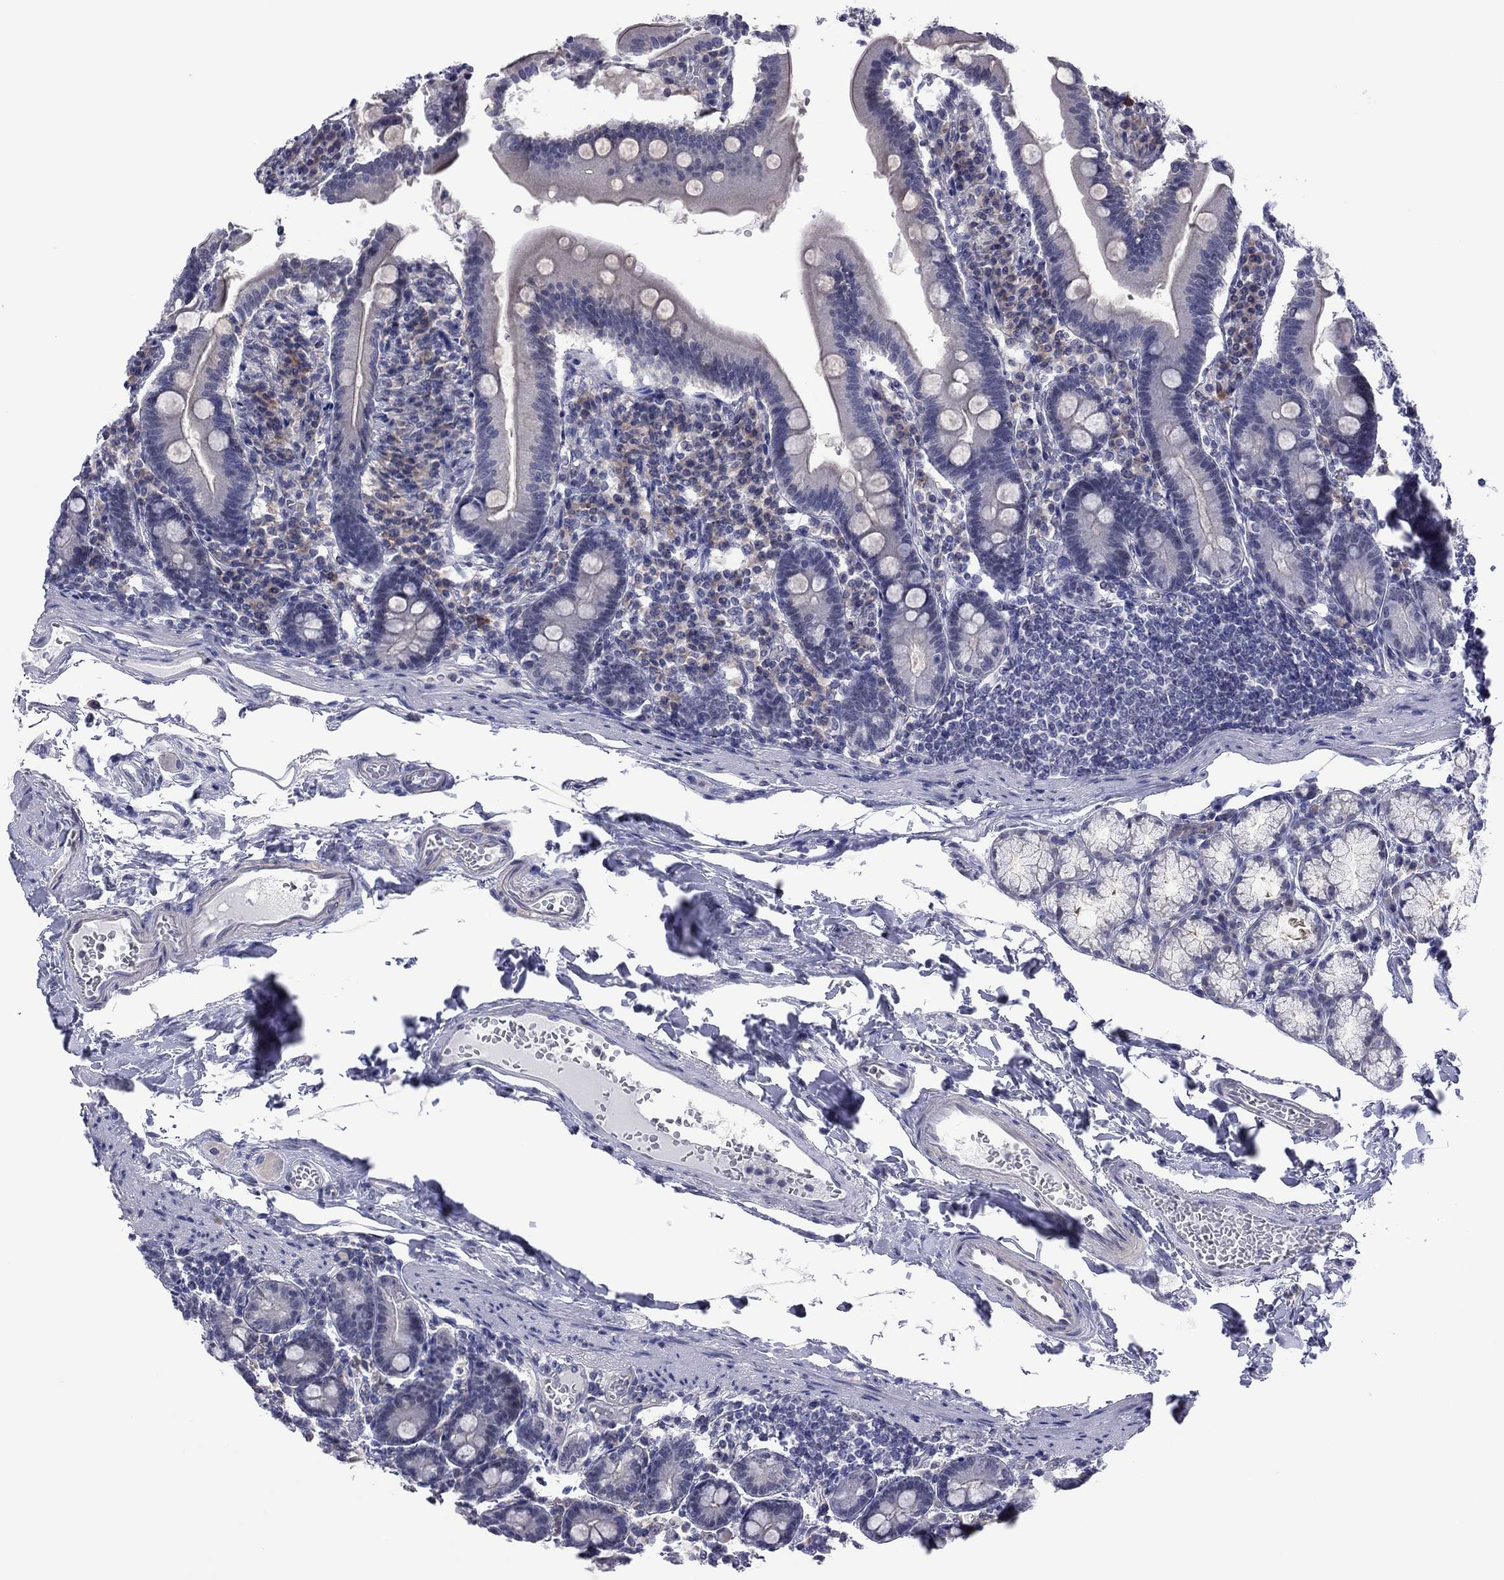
{"staining": {"intensity": "negative", "quantity": "none", "location": "none"}, "tissue": "duodenum", "cell_type": "Glandular cells", "image_type": "normal", "snomed": [{"axis": "morphology", "description": "Normal tissue, NOS"}, {"axis": "topography", "description": "Duodenum"}], "caption": "Image shows no protein expression in glandular cells of unremarkable duodenum. Brightfield microscopy of IHC stained with DAB (brown) and hematoxylin (blue), captured at high magnification.", "gene": "POU5F2", "patient": {"sex": "female", "age": 67}}